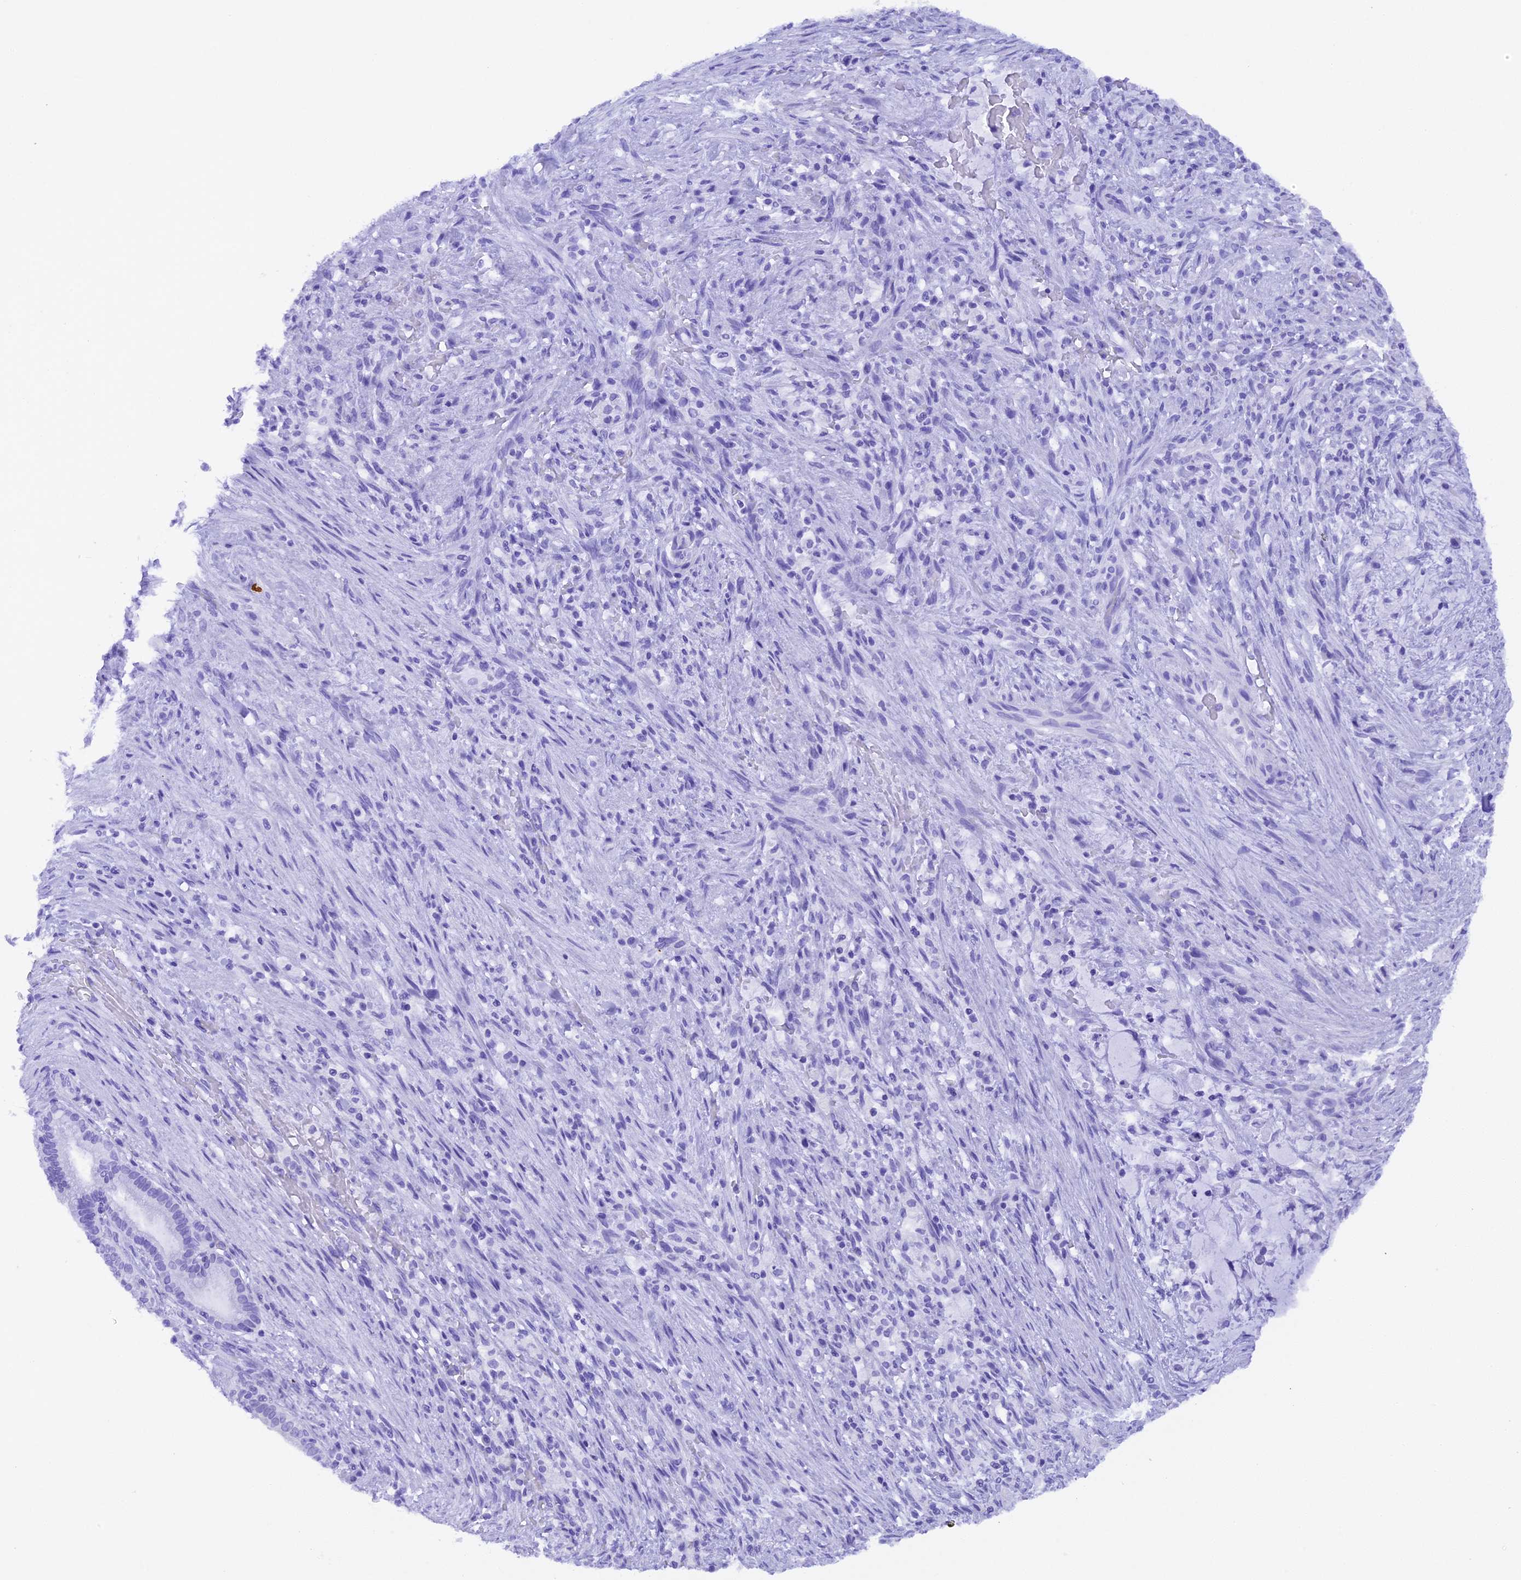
{"staining": {"intensity": "negative", "quantity": "none", "location": "none"}, "tissue": "liver cancer", "cell_type": "Tumor cells", "image_type": "cancer", "snomed": [{"axis": "morphology", "description": "Normal tissue, NOS"}, {"axis": "morphology", "description": "Cholangiocarcinoma"}, {"axis": "topography", "description": "Liver"}, {"axis": "topography", "description": "Peripheral nerve tissue"}], "caption": "This image is of cholangiocarcinoma (liver) stained with immunohistochemistry (IHC) to label a protein in brown with the nuclei are counter-stained blue. There is no positivity in tumor cells. (DAB (3,3'-diaminobenzidine) IHC with hematoxylin counter stain).", "gene": "FAM193A", "patient": {"sex": "female", "age": 73}}